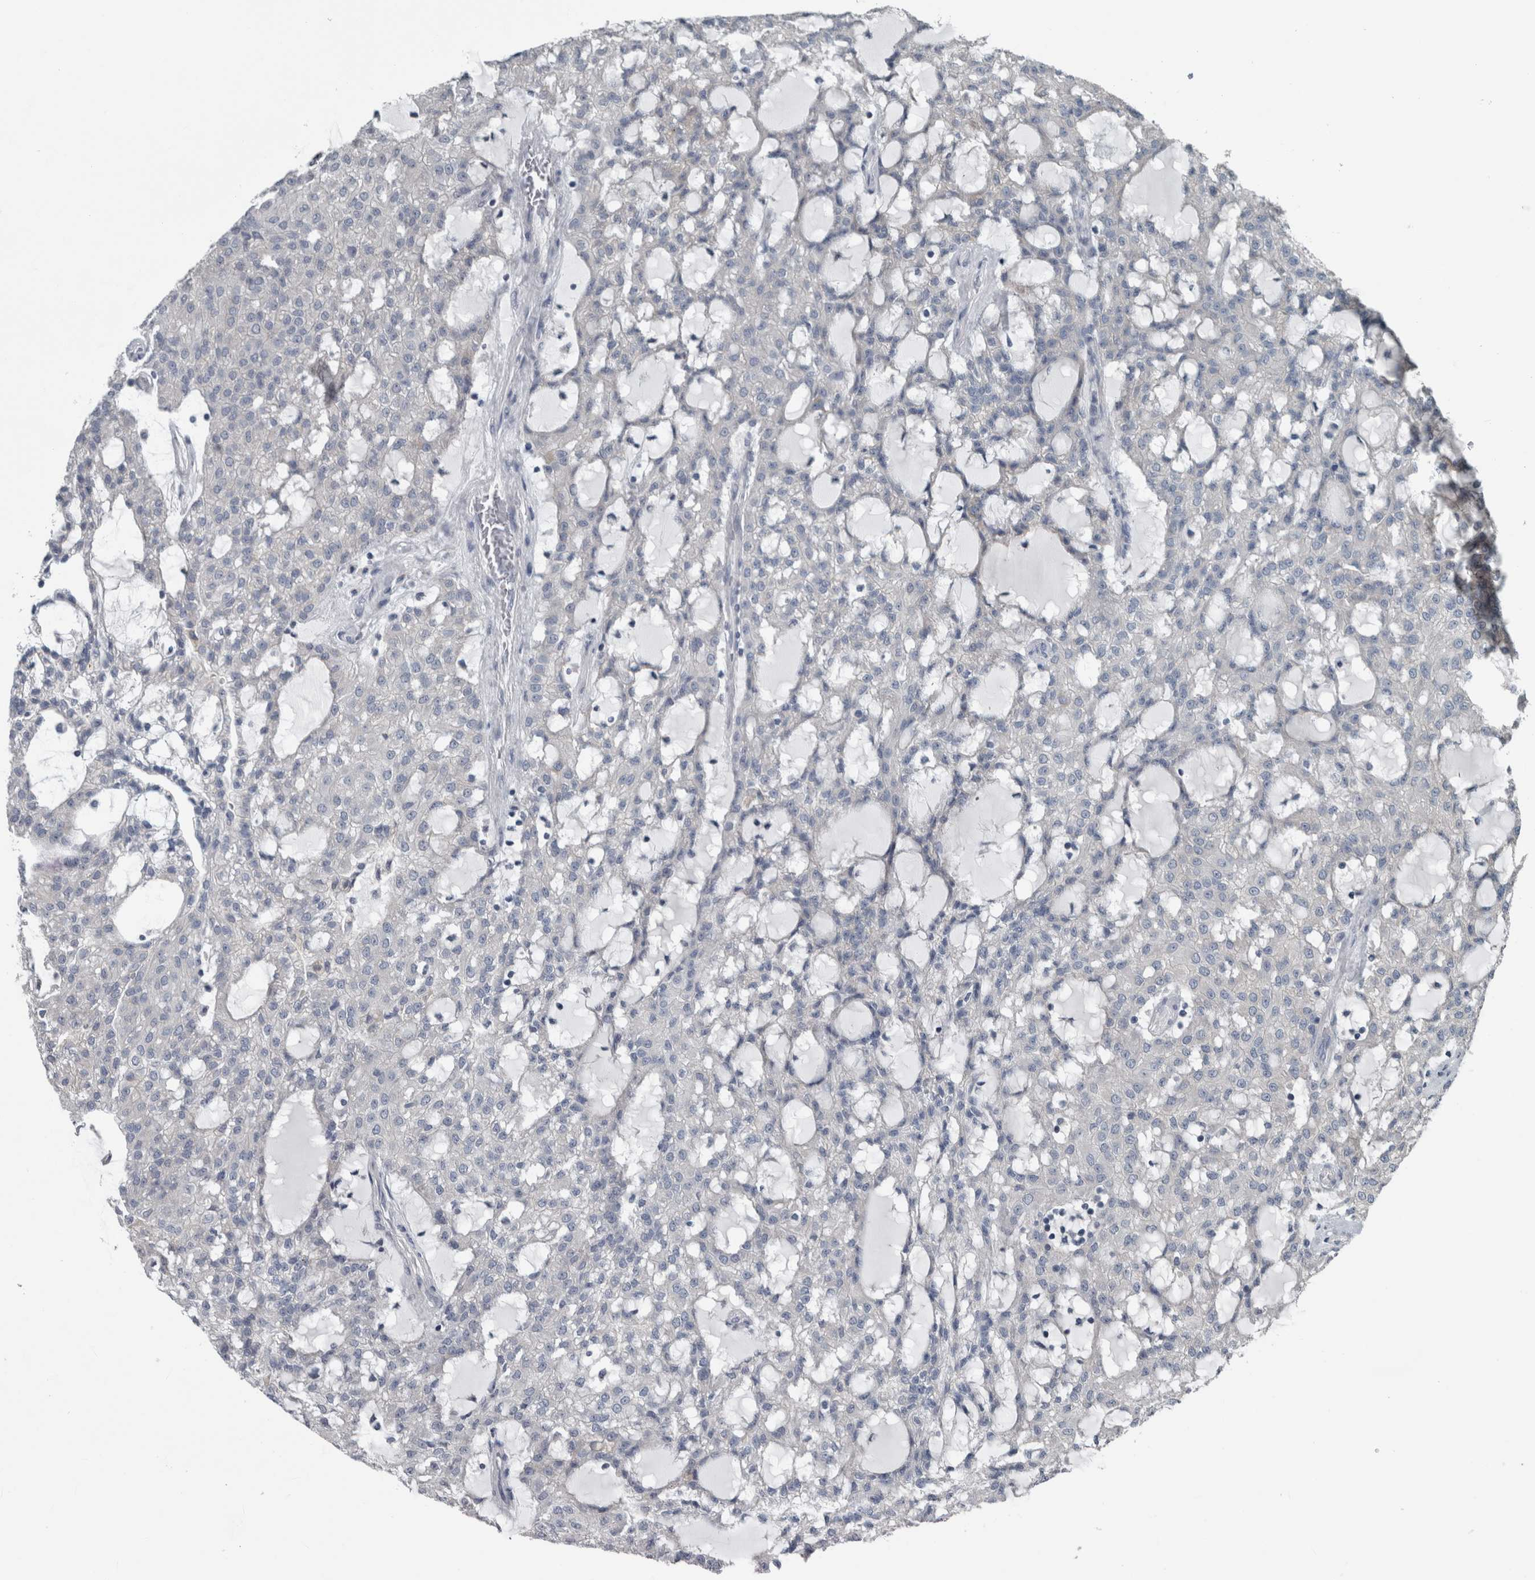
{"staining": {"intensity": "negative", "quantity": "none", "location": "none"}, "tissue": "renal cancer", "cell_type": "Tumor cells", "image_type": "cancer", "snomed": [{"axis": "morphology", "description": "Adenocarcinoma, NOS"}, {"axis": "topography", "description": "Kidney"}], "caption": "Protein analysis of renal cancer (adenocarcinoma) displays no significant expression in tumor cells. The staining is performed using DAB brown chromogen with nuclei counter-stained in using hematoxylin.", "gene": "KRT20", "patient": {"sex": "male", "age": 63}}